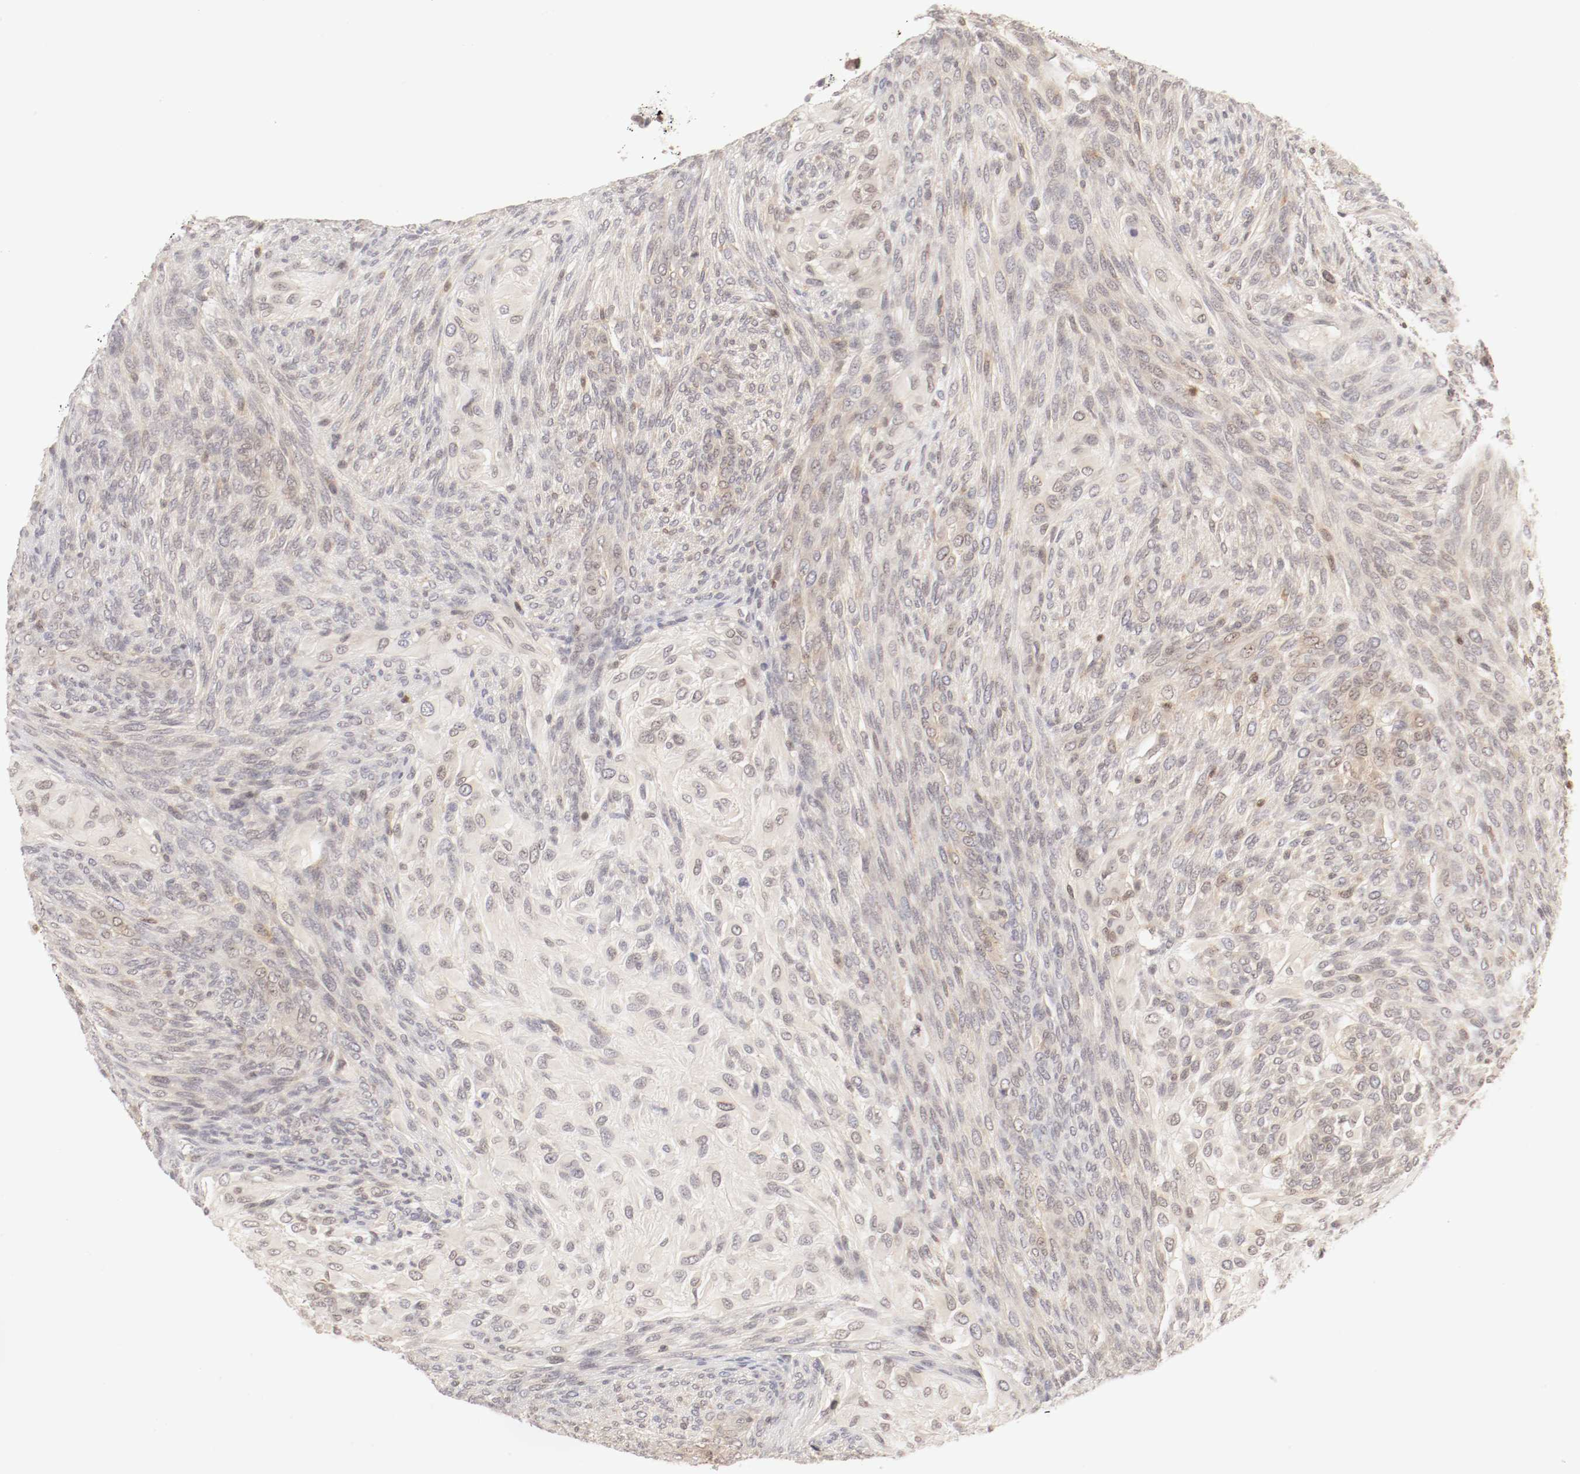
{"staining": {"intensity": "moderate", "quantity": "25%-75%", "location": "cytoplasmic/membranous"}, "tissue": "glioma", "cell_type": "Tumor cells", "image_type": "cancer", "snomed": [{"axis": "morphology", "description": "Glioma, malignant, High grade"}, {"axis": "topography", "description": "Cerebral cortex"}], "caption": "Immunohistochemical staining of glioma demonstrates medium levels of moderate cytoplasmic/membranous positivity in about 25%-75% of tumor cells.", "gene": "KIF2A", "patient": {"sex": "female", "age": 55}}